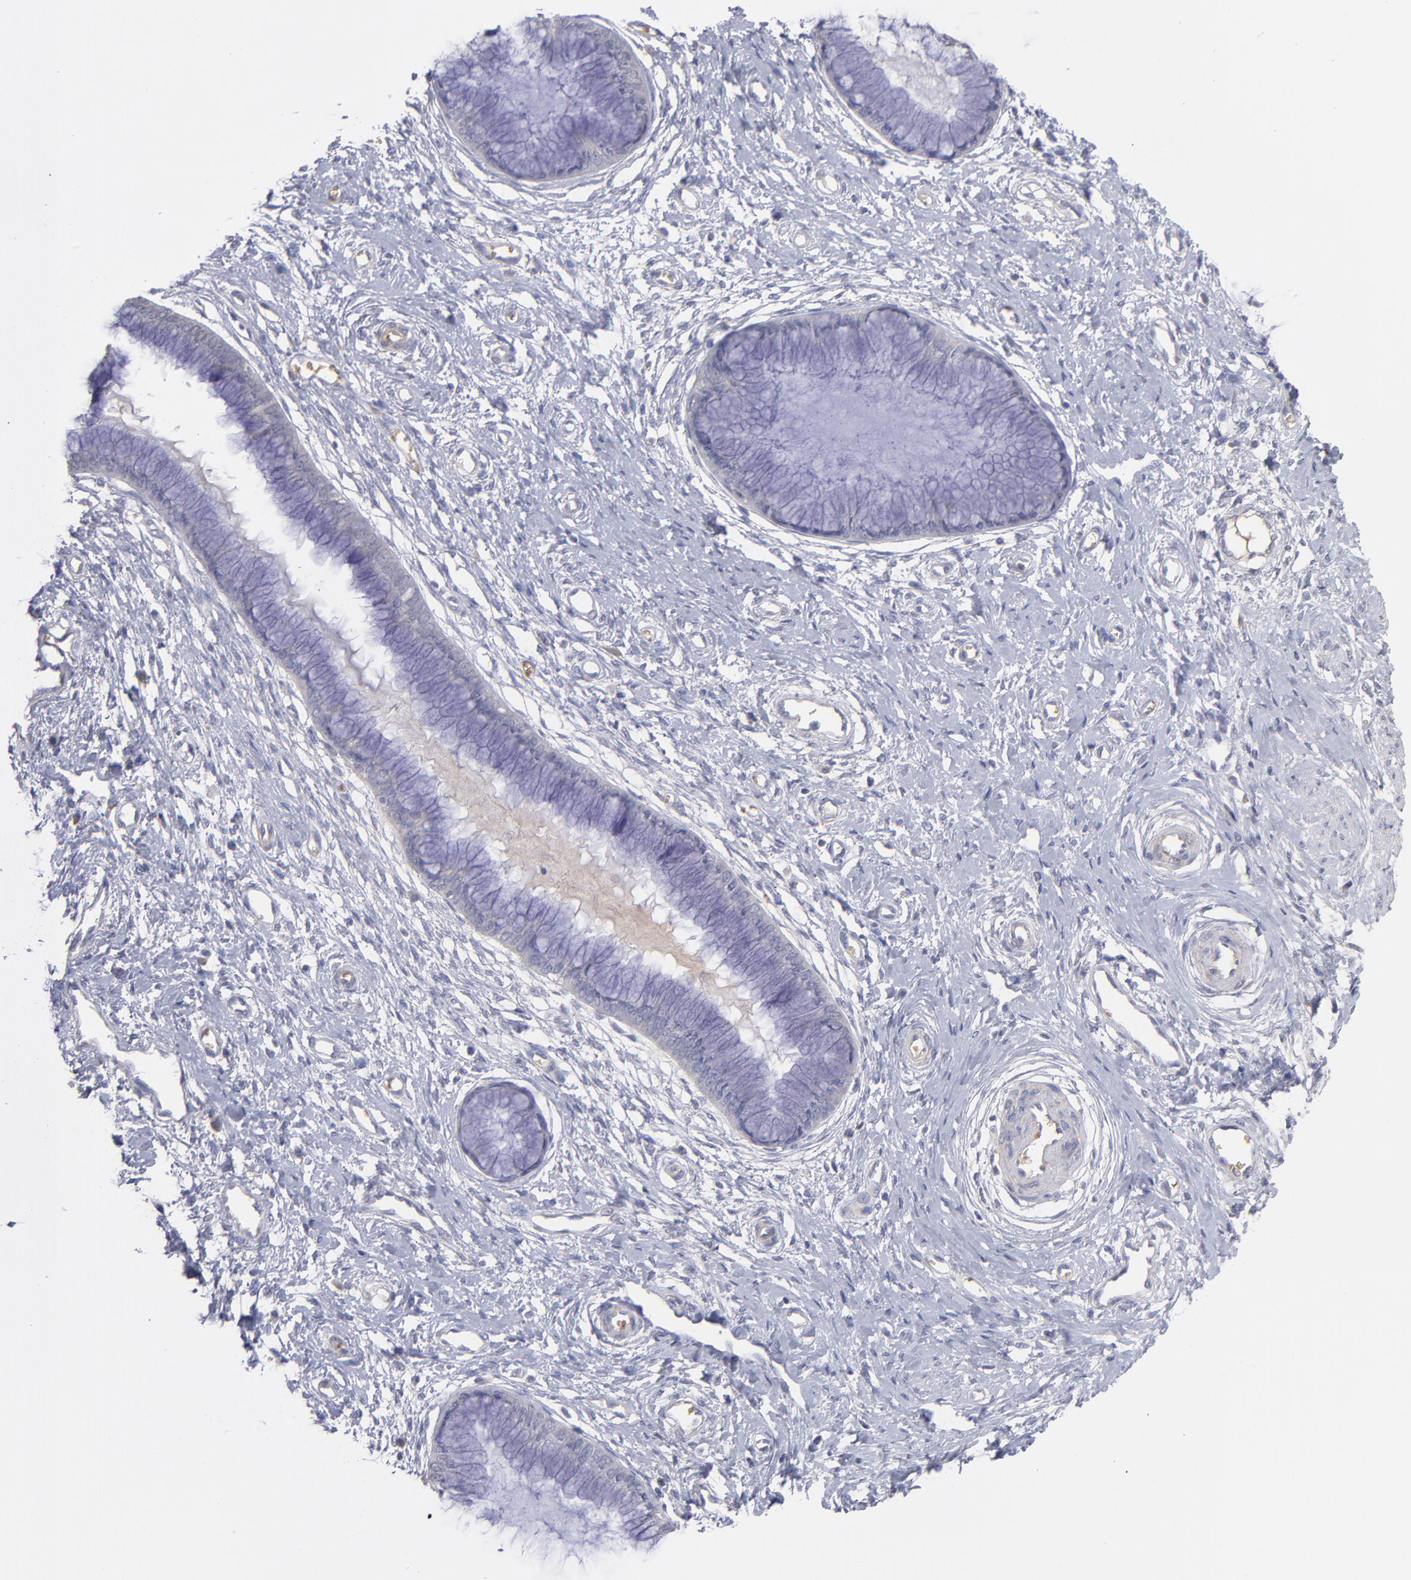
{"staining": {"intensity": "negative", "quantity": "none", "location": "none"}, "tissue": "cervix", "cell_type": "Glandular cells", "image_type": "normal", "snomed": [{"axis": "morphology", "description": "Normal tissue, NOS"}, {"axis": "topography", "description": "Cervix"}], "caption": "High power microscopy photomicrograph of an IHC histopathology image of normal cervix, revealing no significant positivity in glandular cells. The staining is performed using DAB (3,3'-diaminobenzidine) brown chromogen with nuclei counter-stained in using hematoxylin.", "gene": "F13B", "patient": {"sex": "female", "age": 55}}